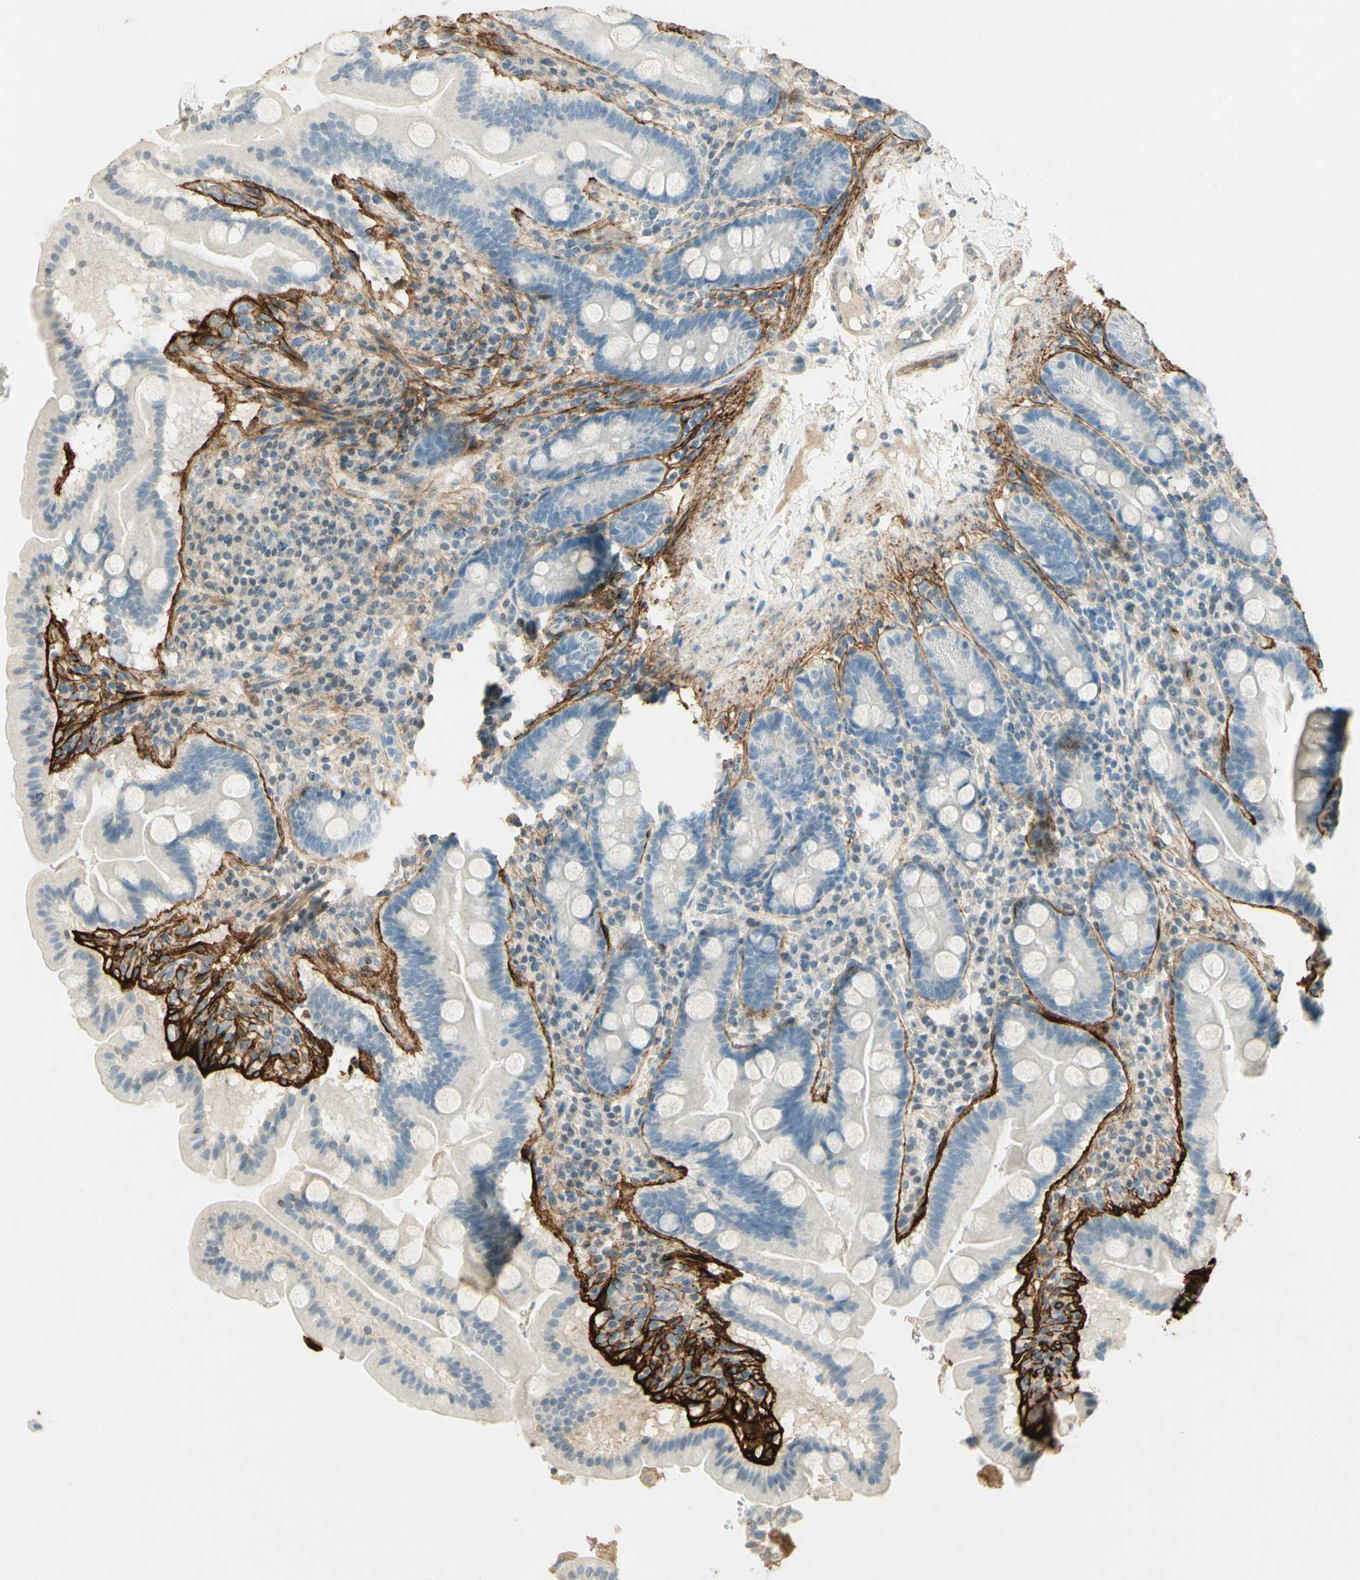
{"staining": {"intensity": "strong", "quantity": "25%-75%", "location": "cytoplasmic/membranous"}, "tissue": "duodenum", "cell_type": "Glandular cells", "image_type": "normal", "snomed": [{"axis": "morphology", "description": "Normal tissue, NOS"}, {"axis": "topography", "description": "Duodenum"}], "caption": "Duodenum stained with DAB (3,3'-diaminobenzidine) IHC demonstrates high levels of strong cytoplasmic/membranous positivity in approximately 25%-75% of glandular cells. (DAB (3,3'-diaminobenzidine) IHC with brightfield microscopy, high magnification).", "gene": "TNN", "patient": {"sex": "male", "age": 50}}